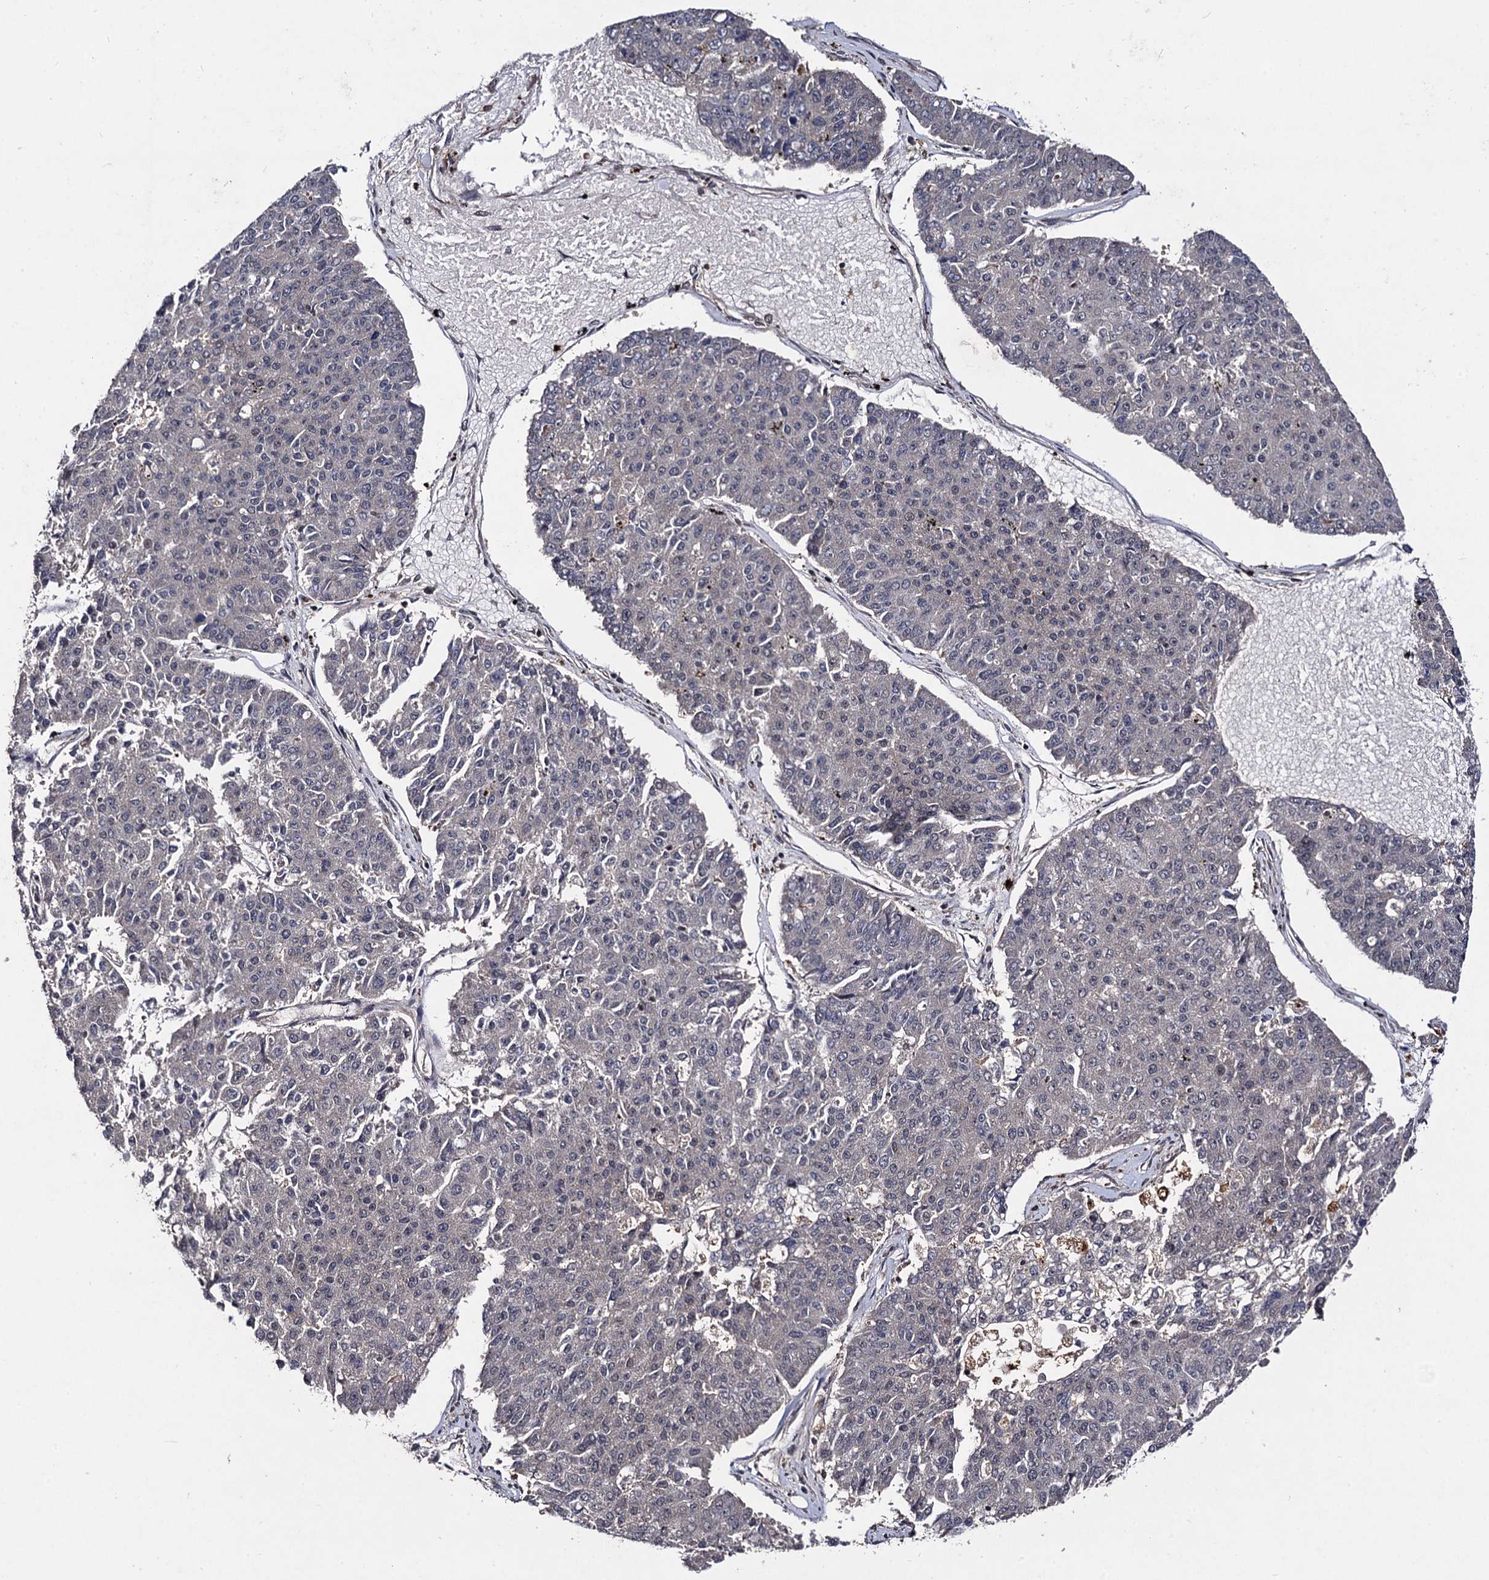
{"staining": {"intensity": "negative", "quantity": "none", "location": "none"}, "tissue": "pancreatic cancer", "cell_type": "Tumor cells", "image_type": "cancer", "snomed": [{"axis": "morphology", "description": "Adenocarcinoma, NOS"}, {"axis": "topography", "description": "Pancreas"}], "caption": "Immunohistochemistry image of human pancreatic cancer stained for a protein (brown), which shows no expression in tumor cells.", "gene": "KXD1", "patient": {"sex": "male", "age": 50}}